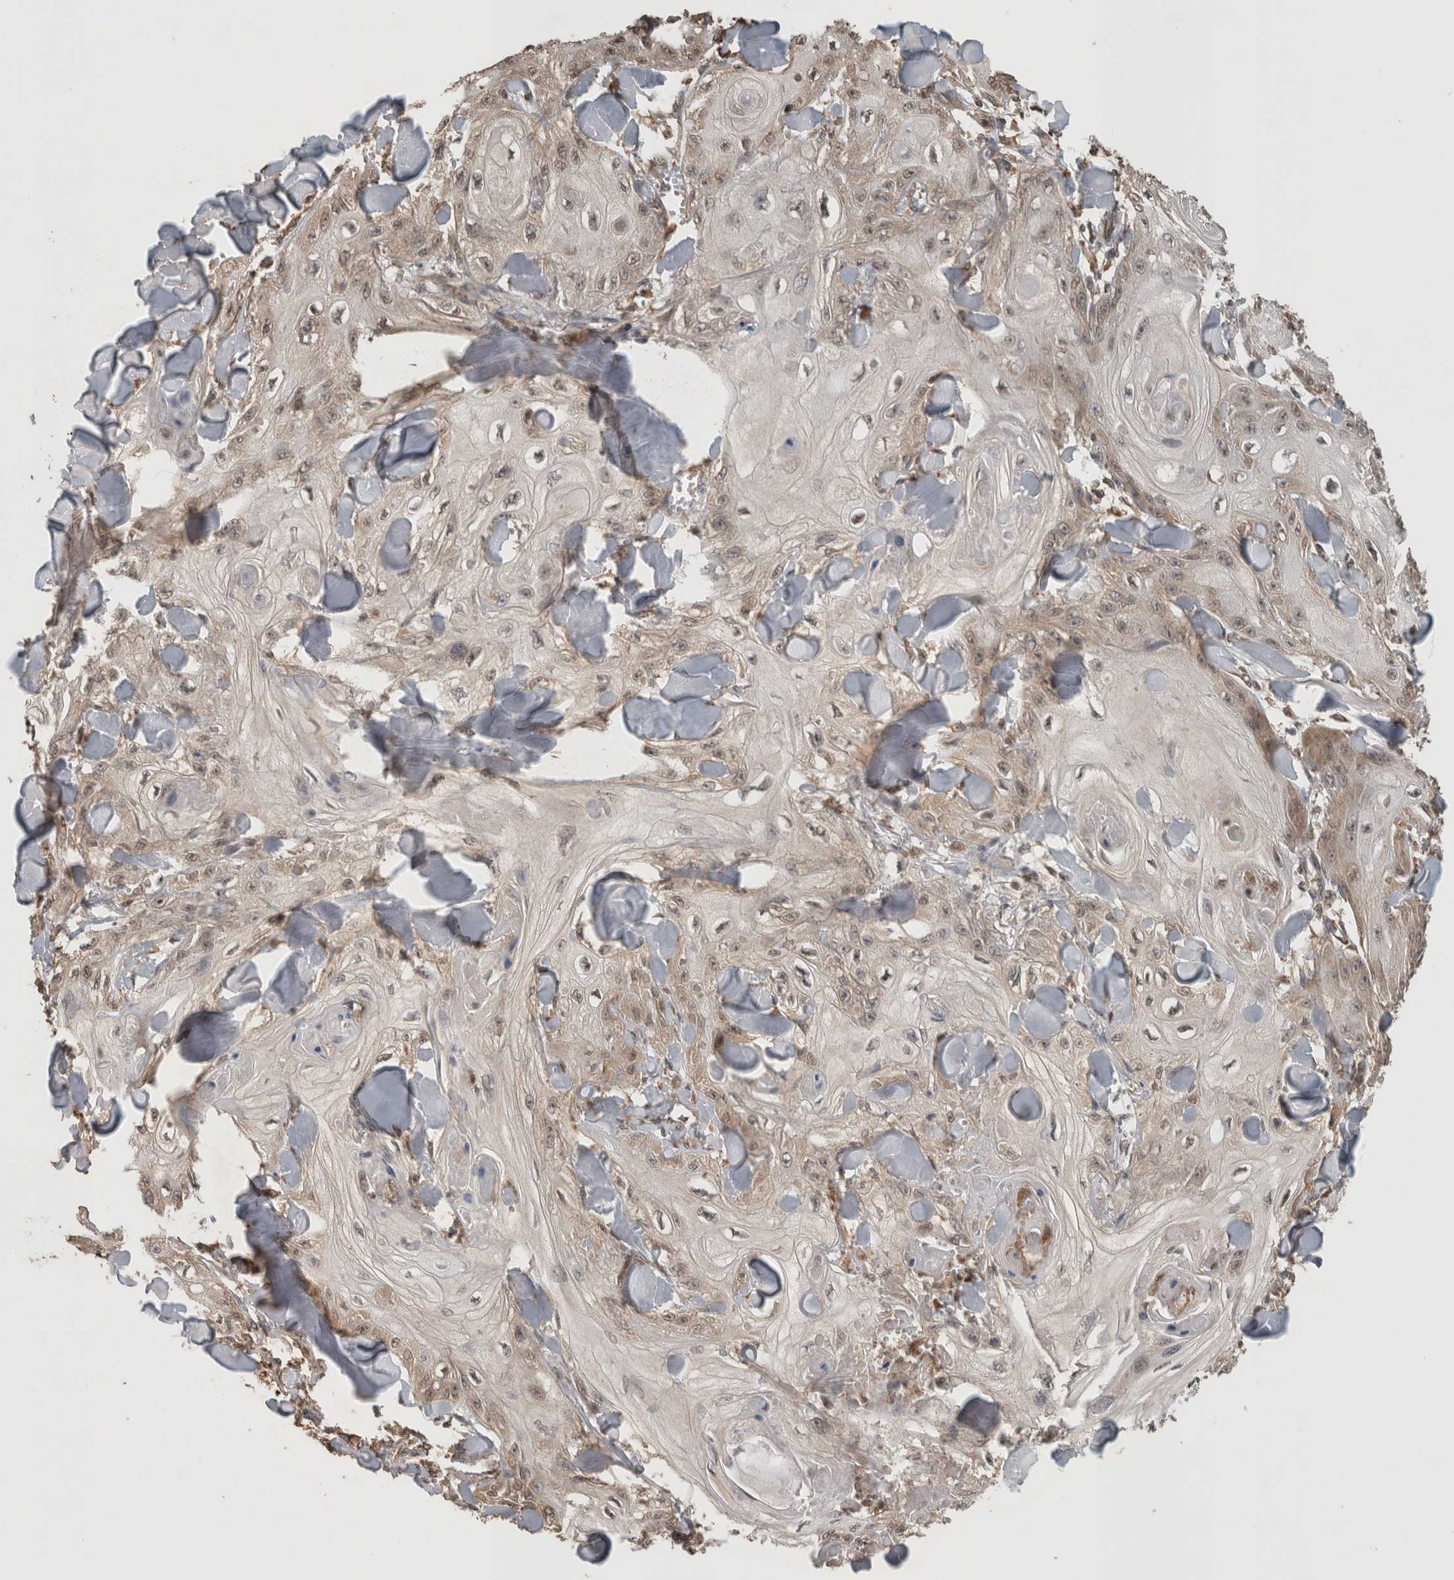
{"staining": {"intensity": "weak", "quantity": "25%-75%", "location": "cytoplasmic/membranous"}, "tissue": "skin cancer", "cell_type": "Tumor cells", "image_type": "cancer", "snomed": [{"axis": "morphology", "description": "Squamous cell carcinoma, NOS"}, {"axis": "topography", "description": "Skin"}], "caption": "Tumor cells demonstrate low levels of weak cytoplasmic/membranous staining in about 25%-75% of cells in skin squamous cell carcinoma.", "gene": "OTUD7B", "patient": {"sex": "male", "age": 74}}